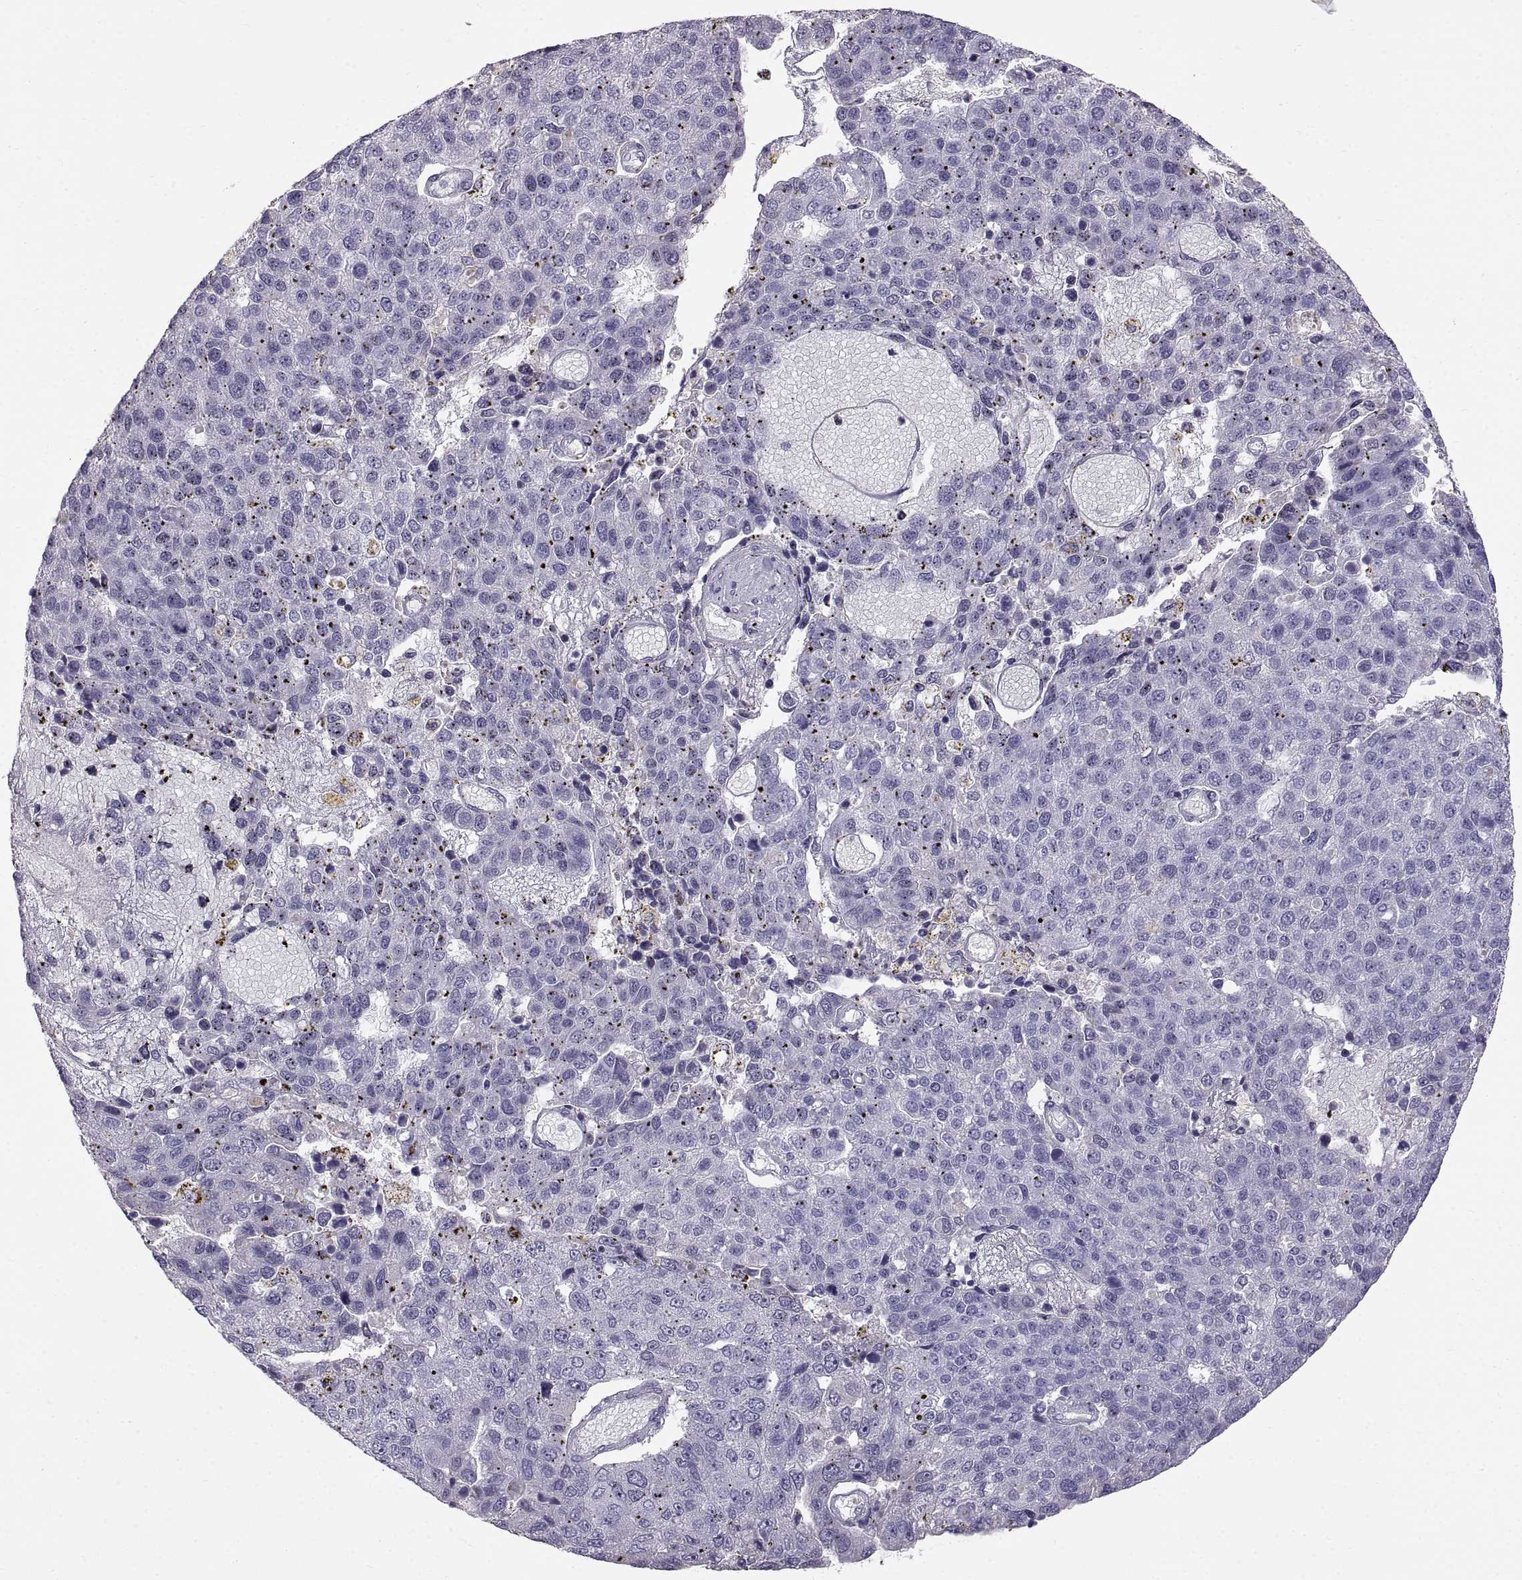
{"staining": {"intensity": "negative", "quantity": "none", "location": "none"}, "tissue": "pancreatic cancer", "cell_type": "Tumor cells", "image_type": "cancer", "snomed": [{"axis": "morphology", "description": "Adenocarcinoma, NOS"}, {"axis": "topography", "description": "Pancreas"}], "caption": "Immunohistochemical staining of human pancreatic cancer (adenocarcinoma) reveals no significant positivity in tumor cells. Brightfield microscopy of IHC stained with DAB (3,3'-diaminobenzidine) (brown) and hematoxylin (blue), captured at high magnification.", "gene": "ADAM32", "patient": {"sex": "female", "age": 61}}